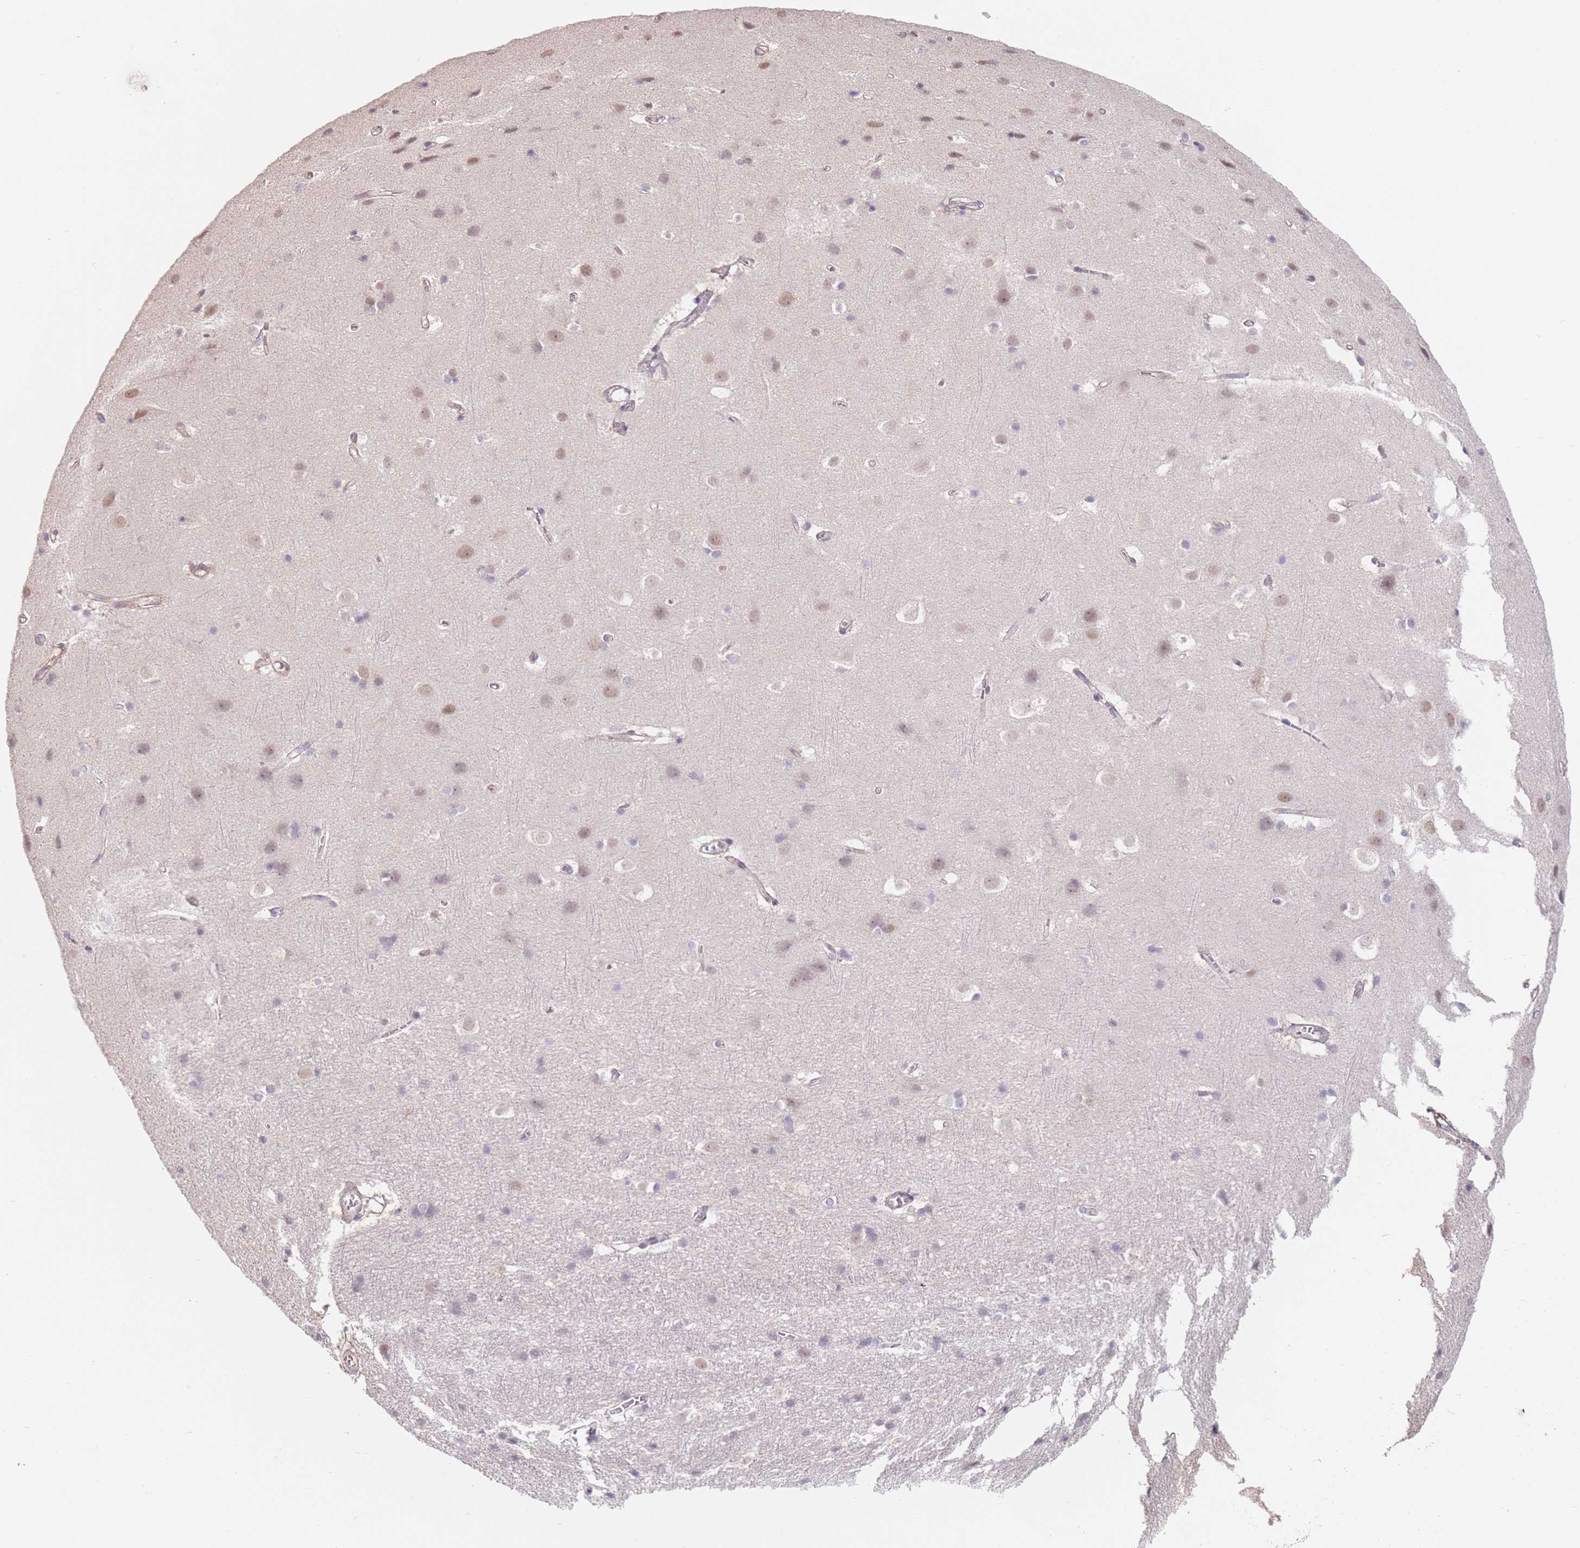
{"staining": {"intensity": "negative", "quantity": "none", "location": "none"}, "tissue": "cerebral cortex", "cell_type": "Endothelial cells", "image_type": "normal", "snomed": [{"axis": "morphology", "description": "Normal tissue, NOS"}, {"axis": "topography", "description": "Cerebral cortex"}], "caption": "Immunohistochemistry image of normal cerebral cortex stained for a protein (brown), which exhibits no positivity in endothelial cells.", "gene": "WDR93", "patient": {"sex": "male", "age": 54}}